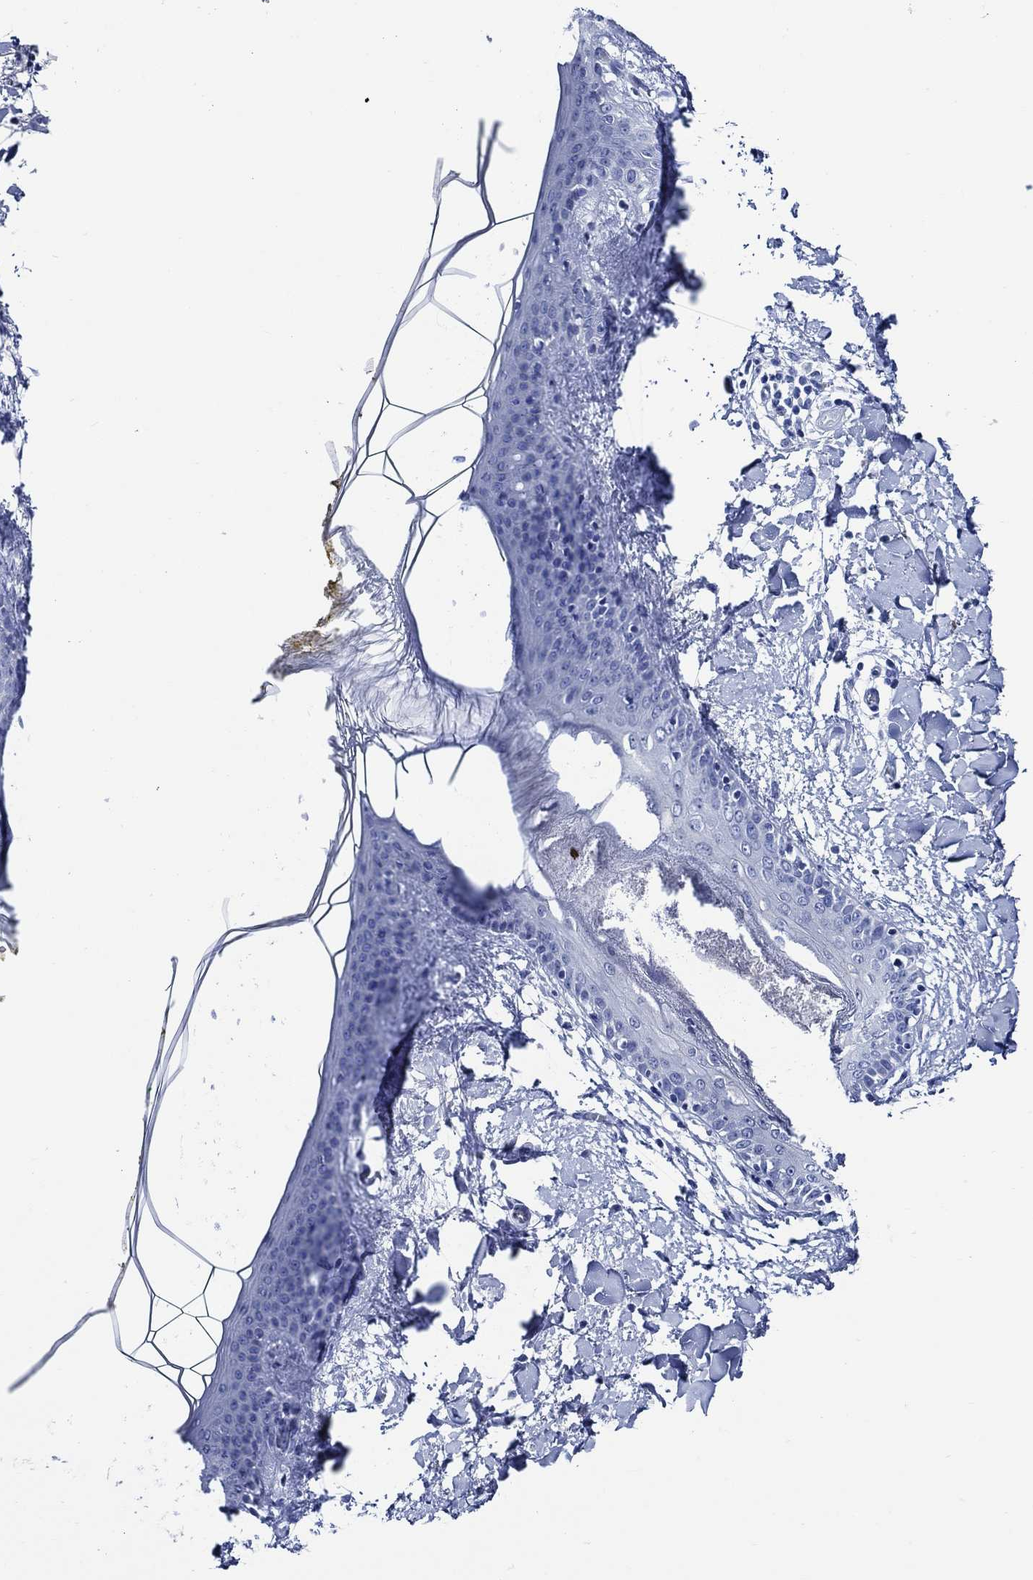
{"staining": {"intensity": "negative", "quantity": "none", "location": "none"}, "tissue": "skin", "cell_type": "Fibroblasts", "image_type": "normal", "snomed": [{"axis": "morphology", "description": "Normal tissue, NOS"}, {"axis": "topography", "description": "Skin"}], "caption": "Immunohistochemistry (IHC) photomicrograph of unremarkable human skin stained for a protein (brown), which displays no expression in fibroblasts.", "gene": "WDR62", "patient": {"sex": "female", "age": 34}}